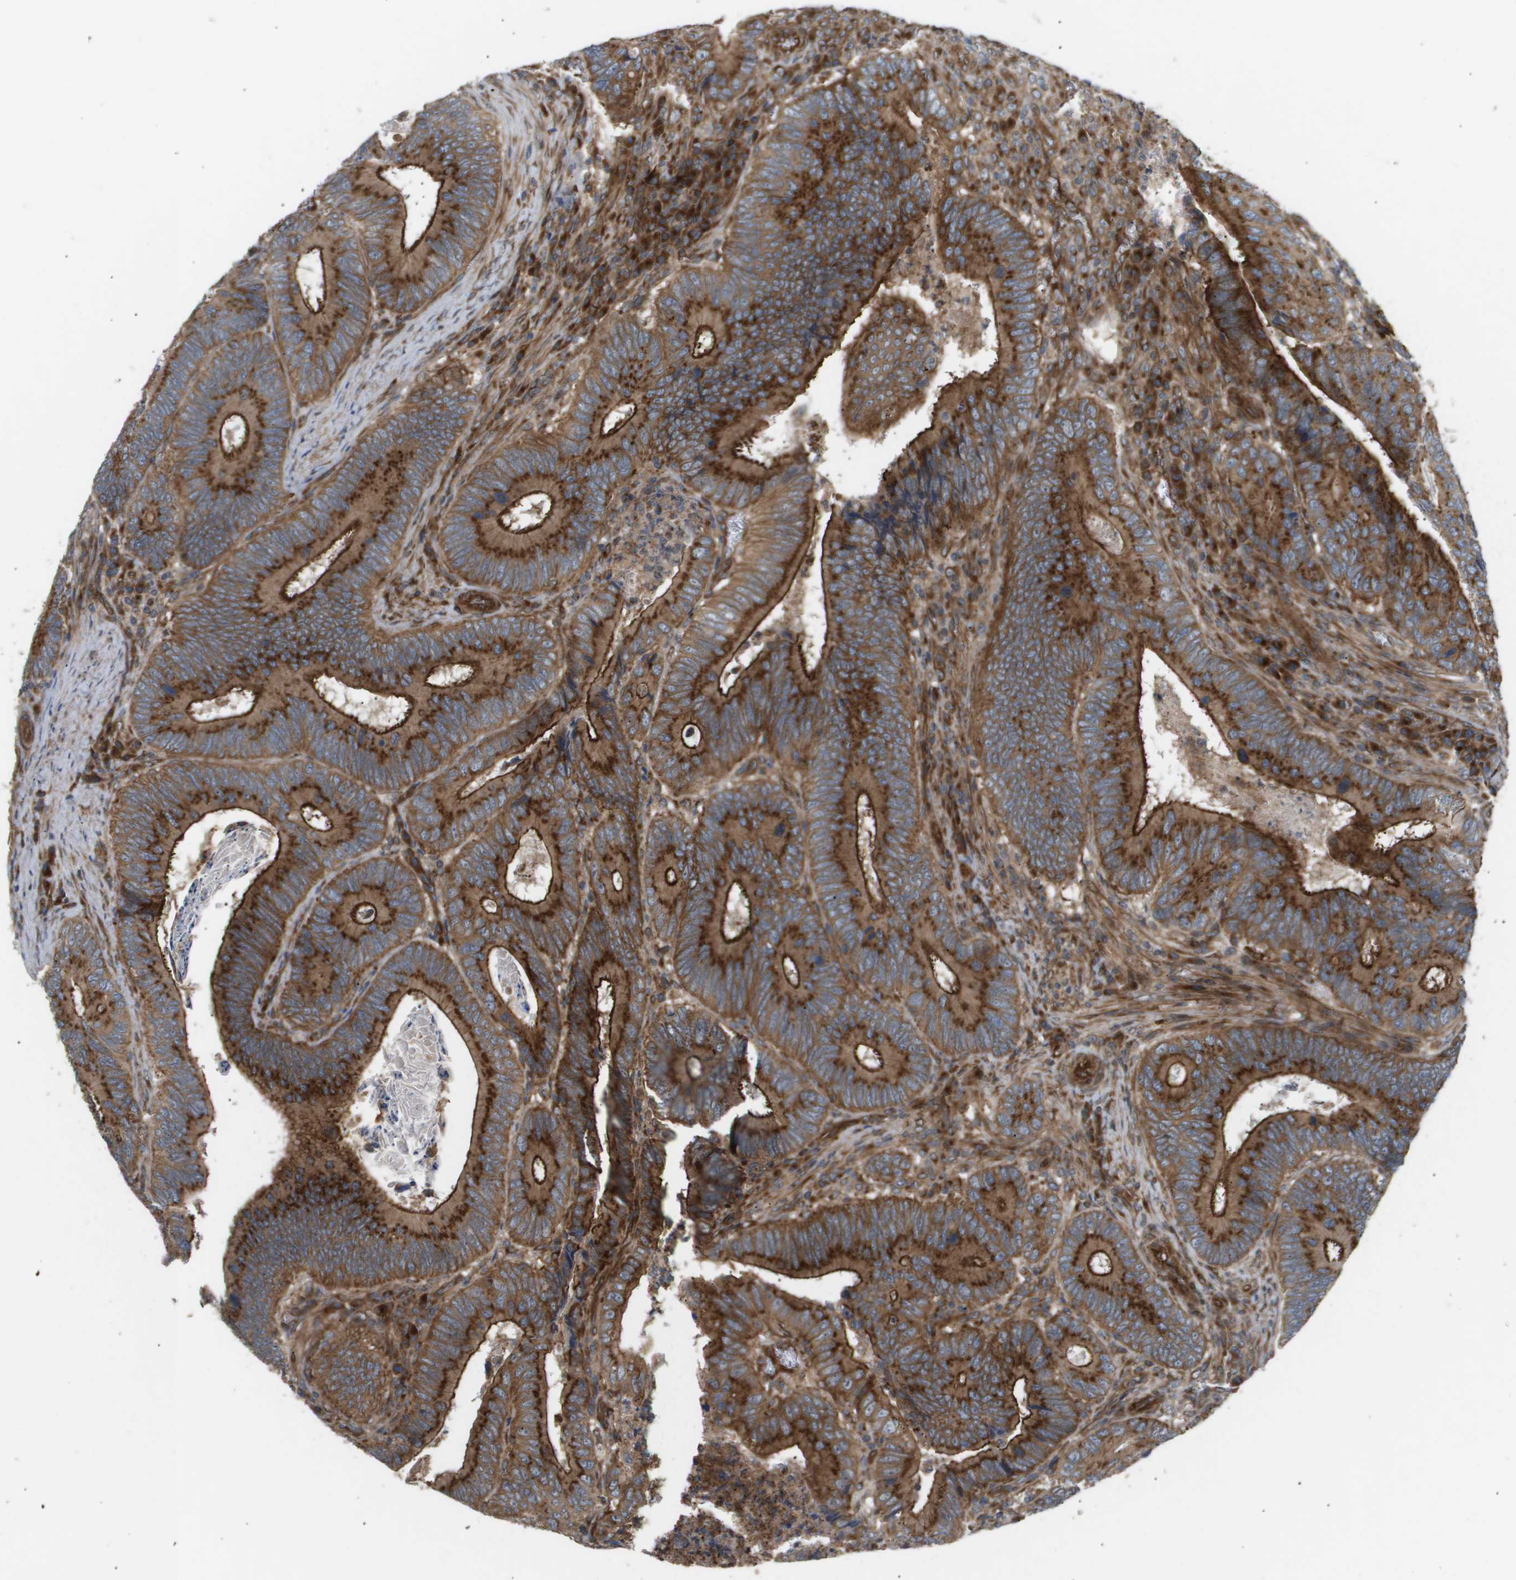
{"staining": {"intensity": "strong", "quantity": ">75%", "location": "cytoplasmic/membranous"}, "tissue": "colorectal cancer", "cell_type": "Tumor cells", "image_type": "cancer", "snomed": [{"axis": "morphology", "description": "Inflammation, NOS"}, {"axis": "morphology", "description": "Adenocarcinoma, NOS"}, {"axis": "topography", "description": "Colon"}], "caption": "The micrograph demonstrates staining of adenocarcinoma (colorectal), revealing strong cytoplasmic/membranous protein expression (brown color) within tumor cells. The protein is stained brown, and the nuclei are stained in blue (DAB (3,3'-diaminobenzidine) IHC with brightfield microscopy, high magnification).", "gene": "LYSMD3", "patient": {"sex": "male", "age": 72}}